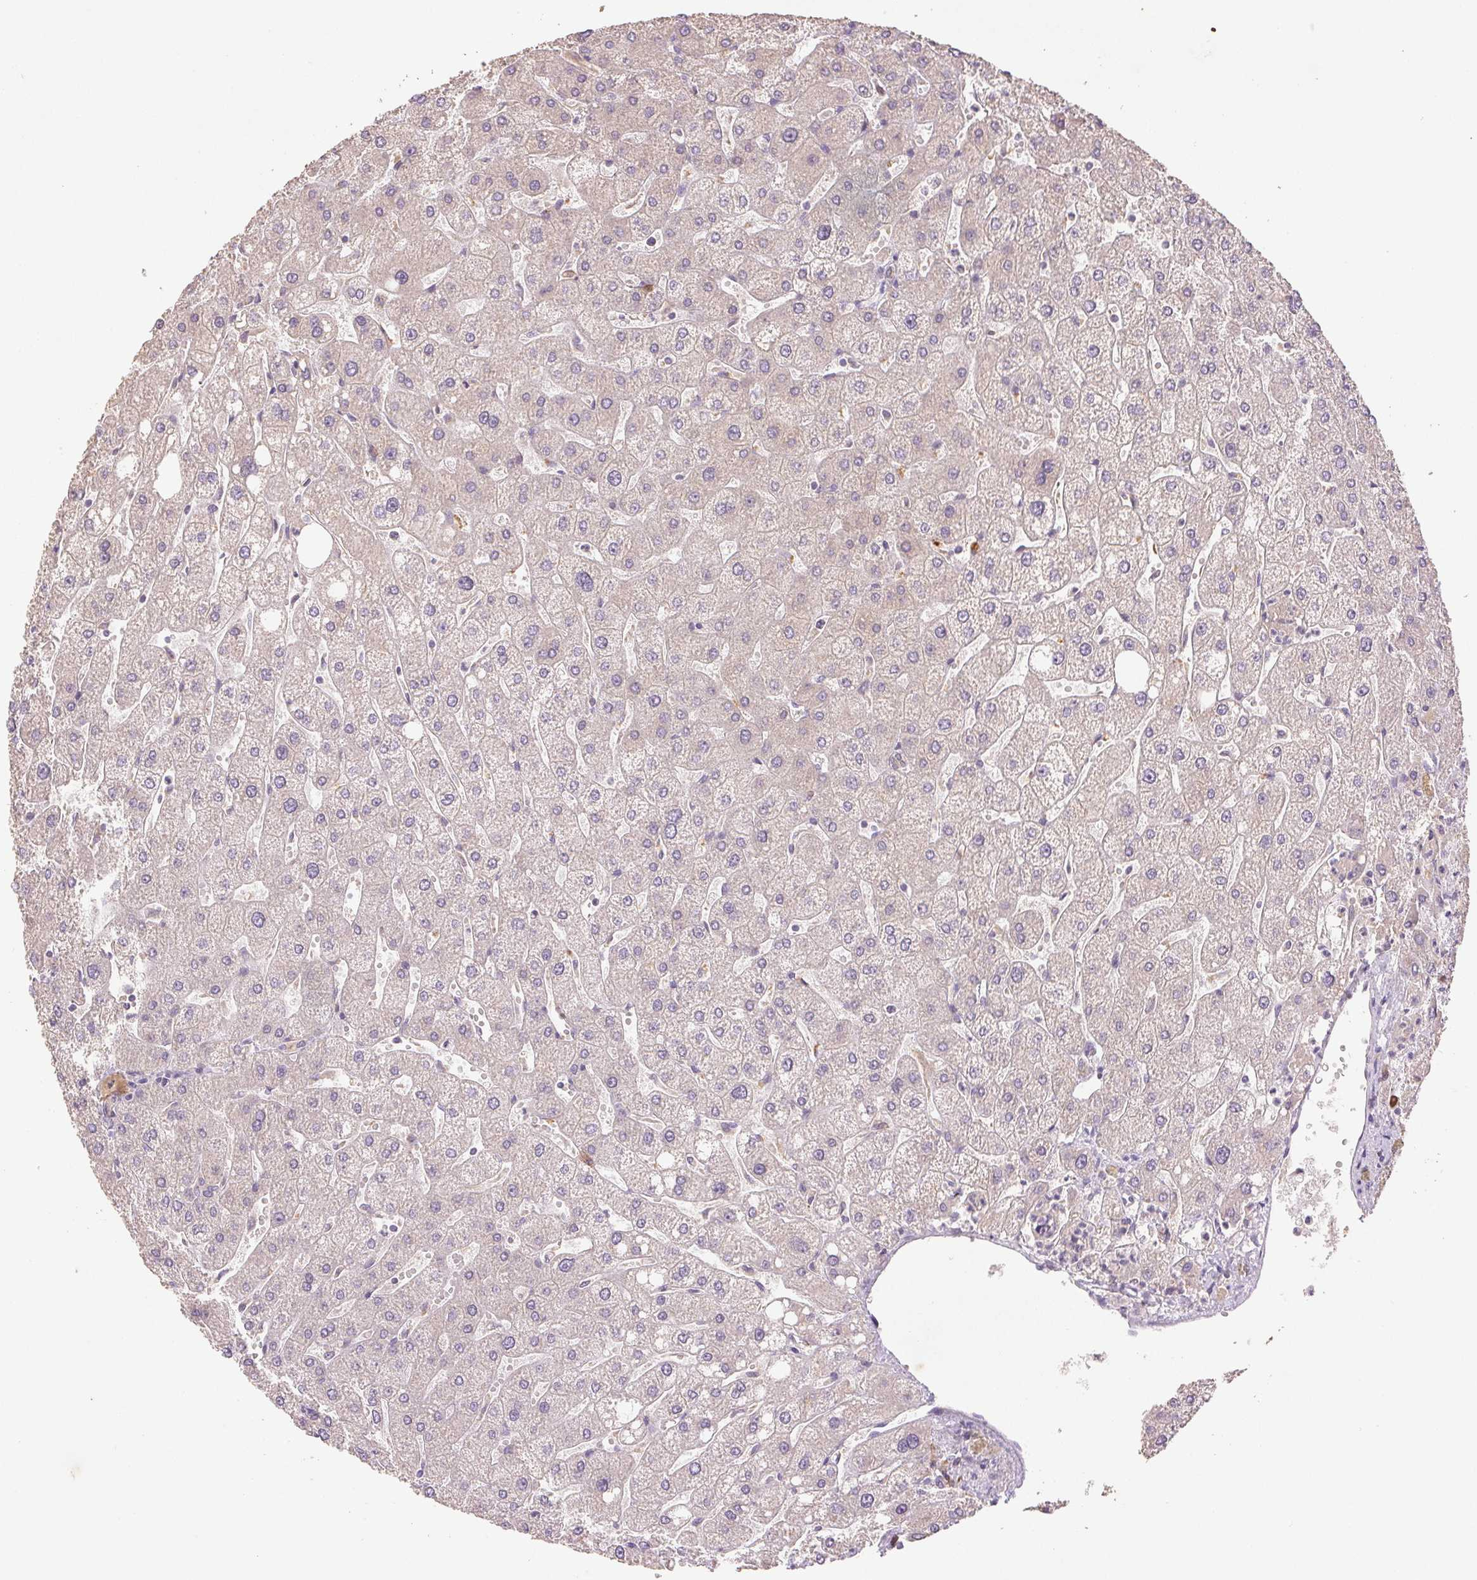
{"staining": {"intensity": "negative", "quantity": "none", "location": "none"}, "tissue": "liver", "cell_type": "Cholangiocytes", "image_type": "normal", "snomed": [{"axis": "morphology", "description": "Normal tissue, NOS"}, {"axis": "topography", "description": "Liver"}], "caption": "An image of human liver is negative for staining in cholangiocytes. The staining is performed using DAB (3,3'-diaminobenzidine) brown chromogen with nuclei counter-stained in using hematoxylin.", "gene": "YIF1B", "patient": {"sex": "male", "age": 67}}